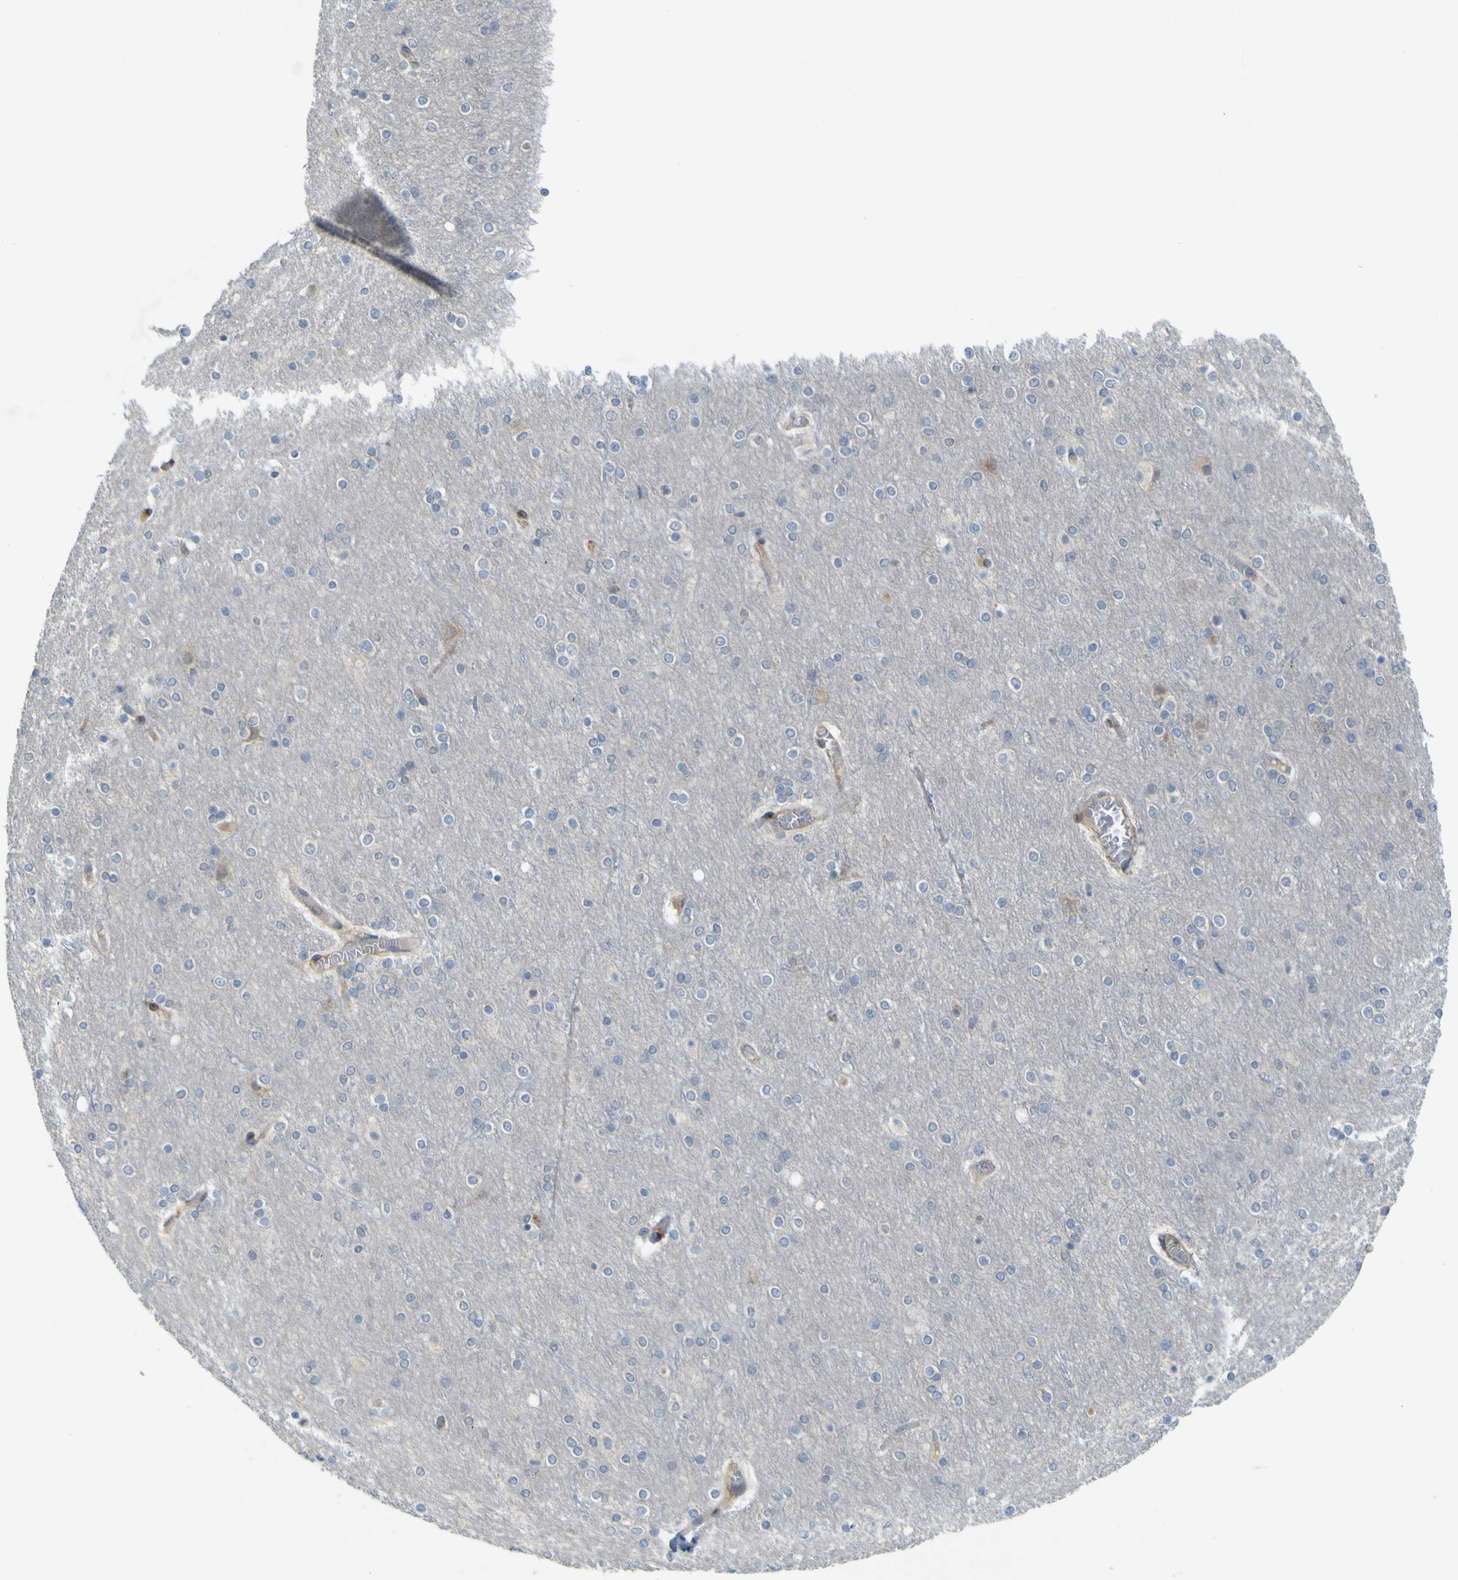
{"staining": {"intensity": "negative", "quantity": "none", "location": "none"}, "tissue": "cerebral cortex", "cell_type": "Endothelial cells", "image_type": "normal", "snomed": [{"axis": "morphology", "description": "Normal tissue, NOS"}, {"axis": "topography", "description": "Cerebral cortex"}], "caption": "Endothelial cells are negative for protein expression in benign human cerebral cortex. The staining is performed using DAB brown chromogen with nuclei counter-stained in using hematoxylin.", "gene": "IGF2R", "patient": {"sex": "female", "age": 54}}